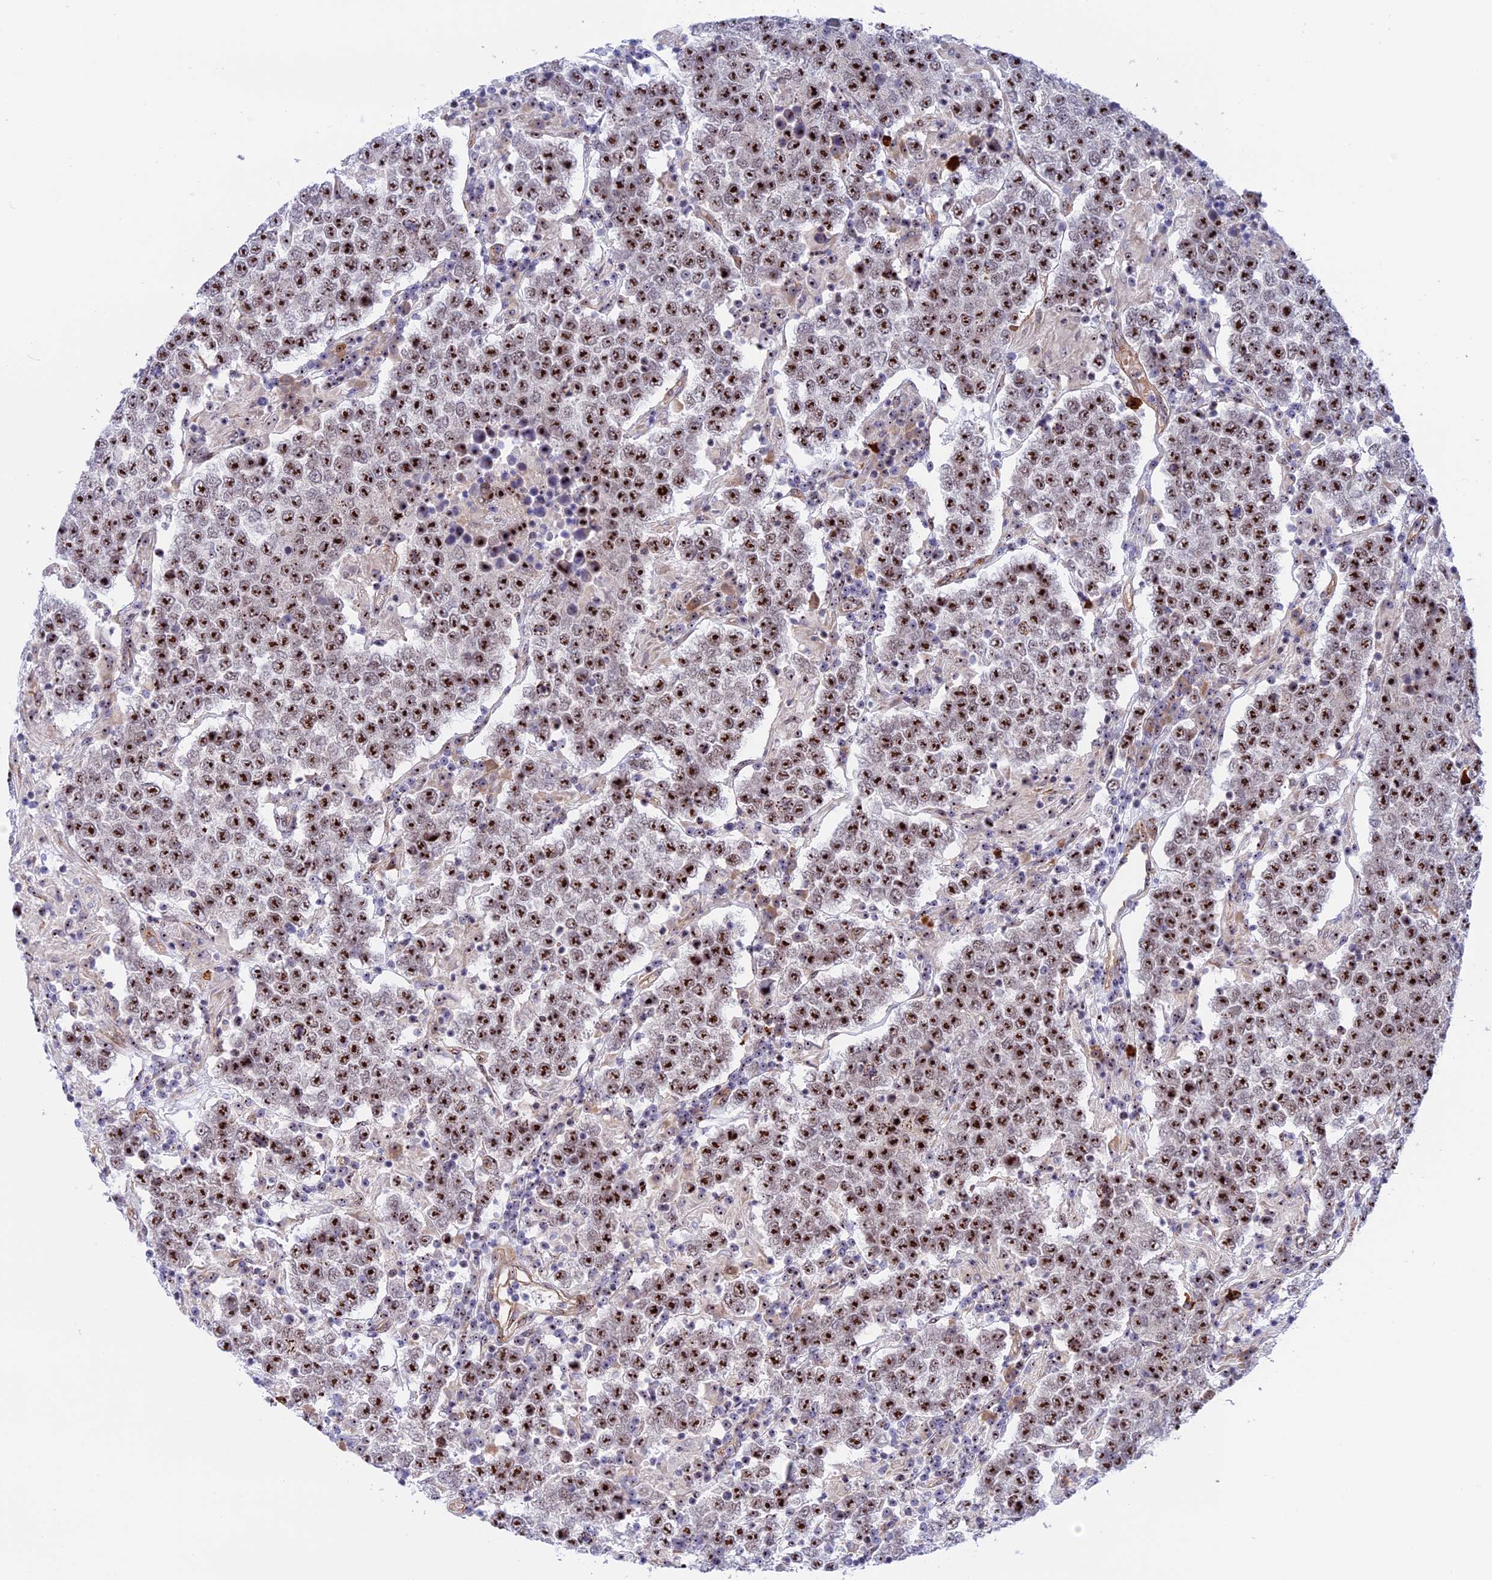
{"staining": {"intensity": "strong", "quantity": ">75%", "location": "nuclear"}, "tissue": "testis cancer", "cell_type": "Tumor cells", "image_type": "cancer", "snomed": [{"axis": "morphology", "description": "Normal tissue, NOS"}, {"axis": "morphology", "description": "Urothelial carcinoma, High grade"}, {"axis": "morphology", "description": "Seminoma, NOS"}, {"axis": "morphology", "description": "Carcinoma, Embryonal, NOS"}, {"axis": "topography", "description": "Urinary bladder"}, {"axis": "topography", "description": "Testis"}], "caption": "Testis cancer stained with a brown dye shows strong nuclear positive positivity in approximately >75% of tumor cells.", "gene": "DBNDD1", "patient": {"sex": "male", "age": 41}}